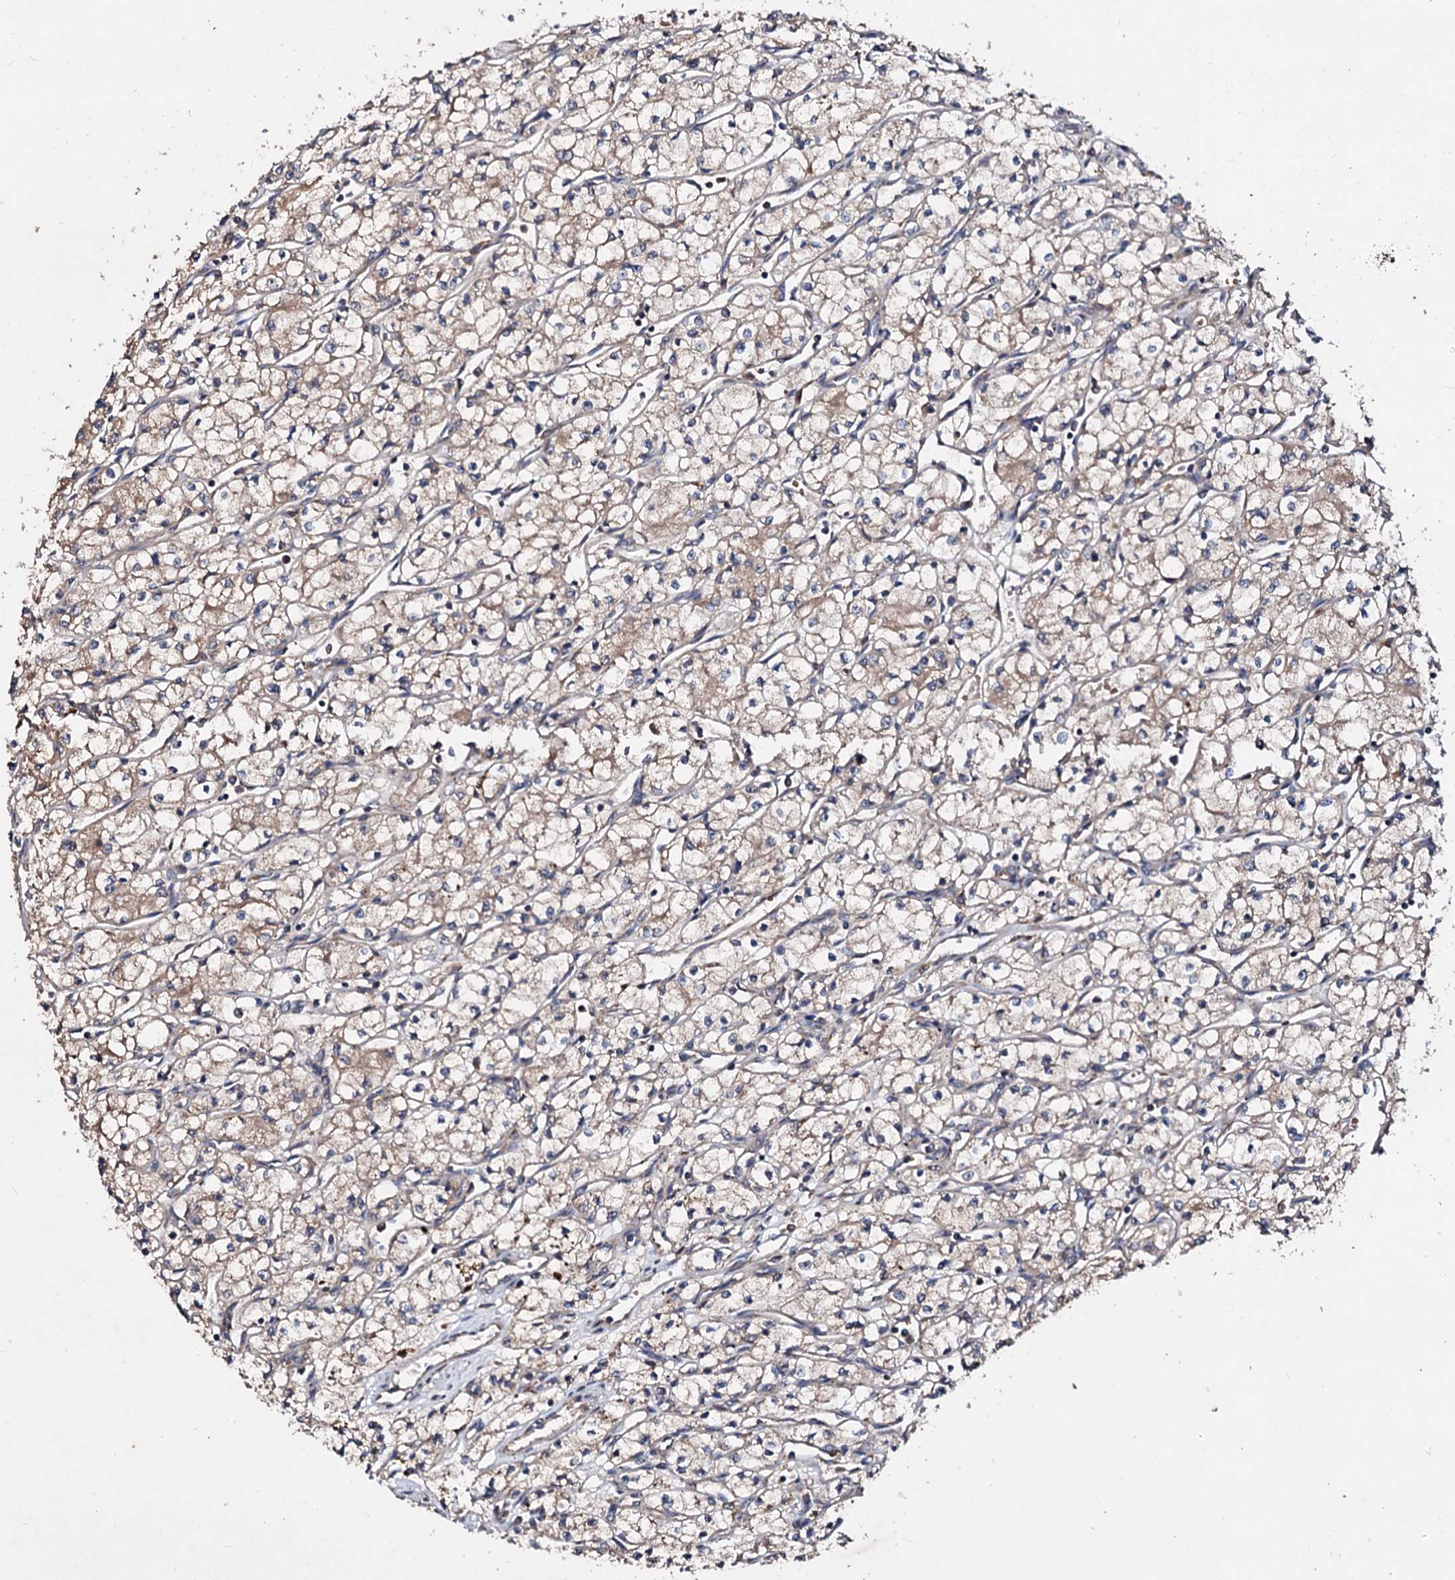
{"staining": {"intensity": "weak", "quantity": "<25%", "location": "cytoplasmic/membranous"}, "tissue": "renal cancer", "cell_type": "Tumor cells", "image_type": "cancer", "snomed": [{"axis": "morphology", "description": "Adenocarcinoma, NOS"}, {"axis": "topography", "description": "Kidney"}], "caption": "Immunohistochemistry photomicrograph of neoplastic tissue: renal cancer stained with DAB exhibits no significant protein staining in tumor cells.", "gene": "EXTL1", "patient": {"sex": "male", "age": 59}}